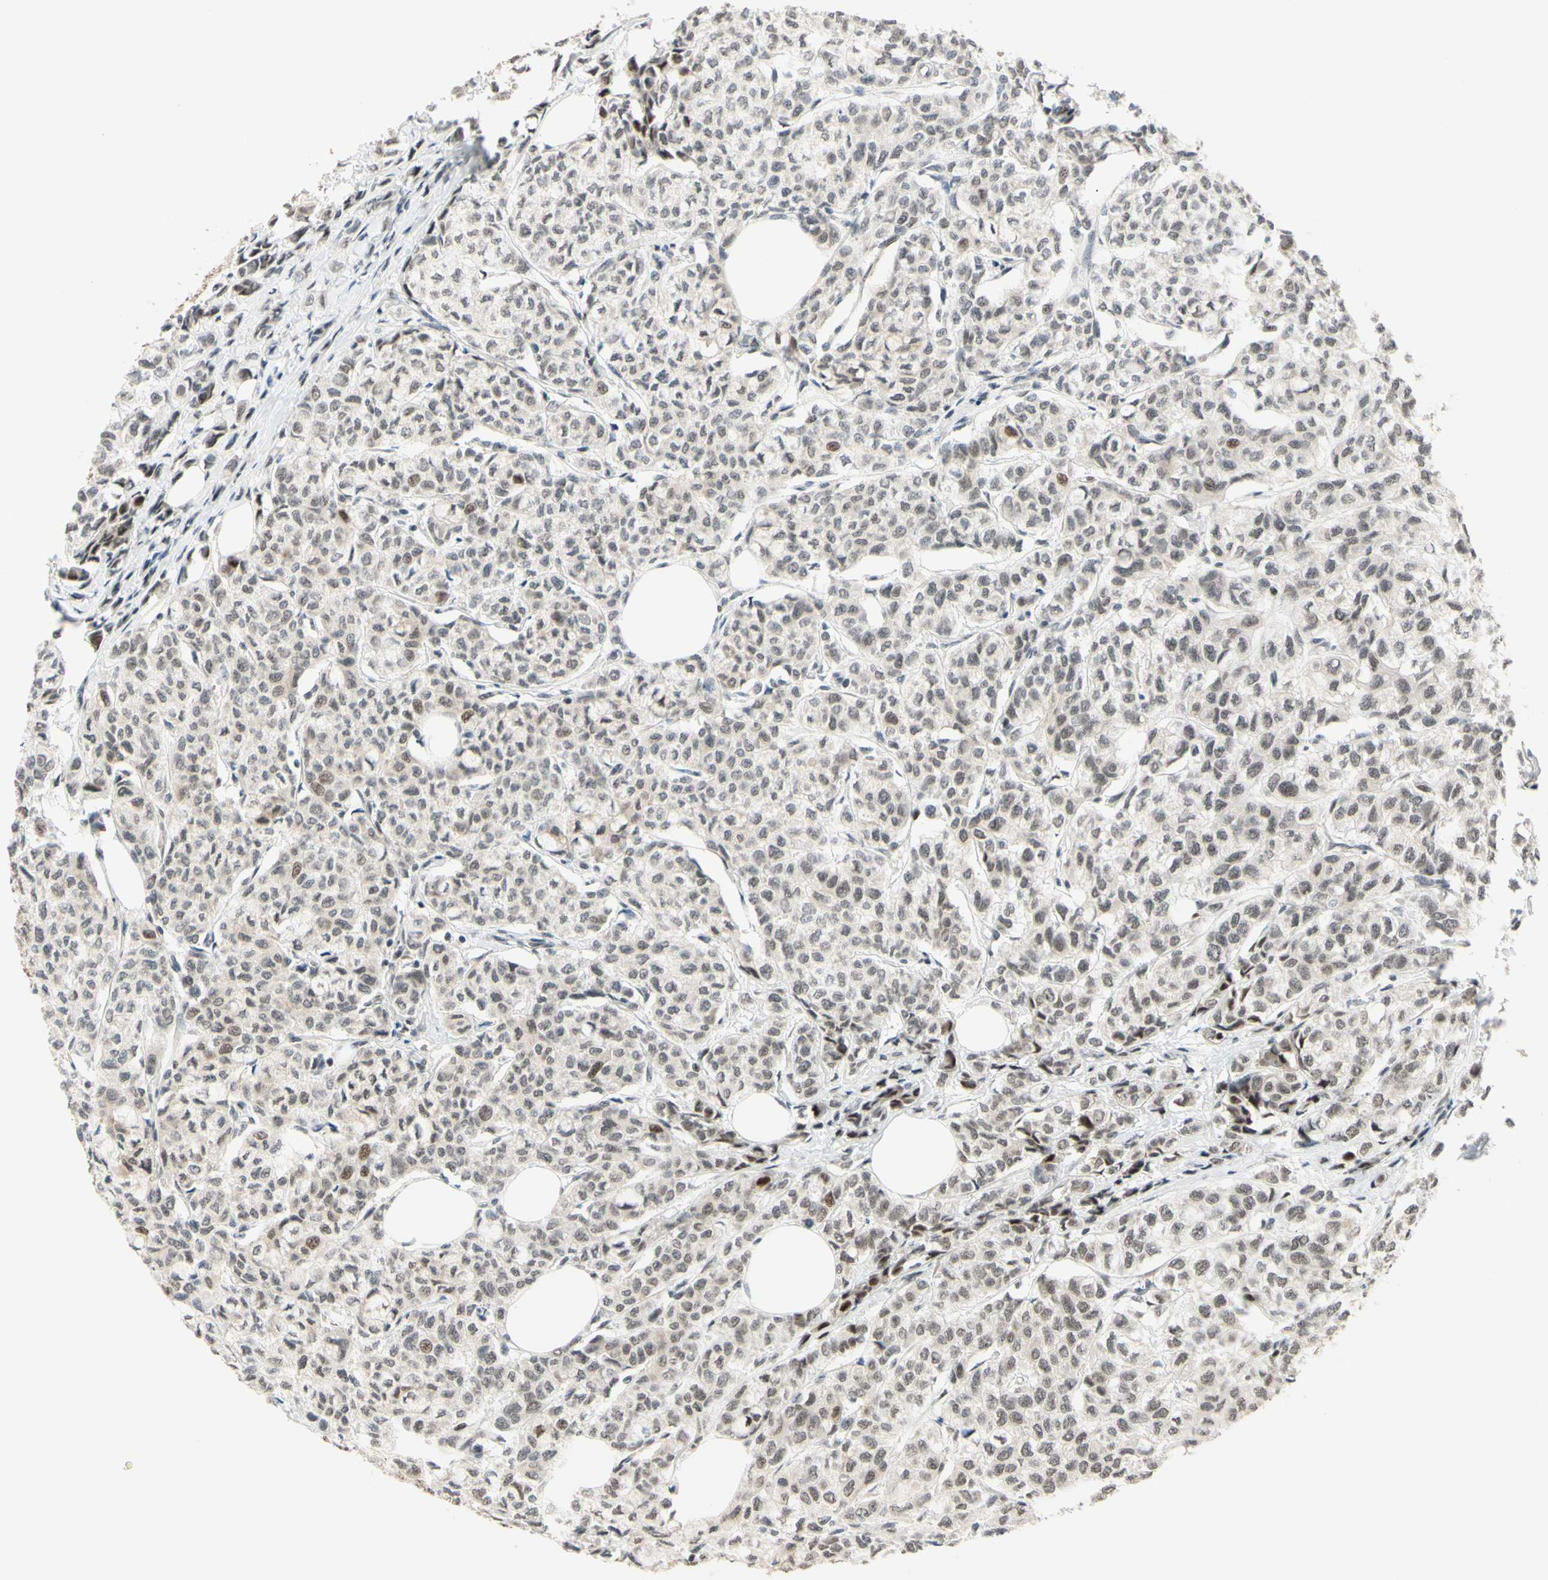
{"staining": {"intensity": "moderate", "quantity": "<25%", "location": "nuclear"}, "tissue": "breast cancer", "cell_type": "Tumor cells", "image_type": "cancer", "snomed": [{"axis": "morphology", "description": "Lobular carcinoma"}, {"axis": "topography", "description": "Breast"}], "caption": "Moderate nuclear staining for a protein is appreciated in approximately <25% of tumor cells of breast cancer (lobular carcinoma) using immunohistochemistry (IHC).", "gene": "BRMS1", "patient": {"sex": "female", "age": 60}}